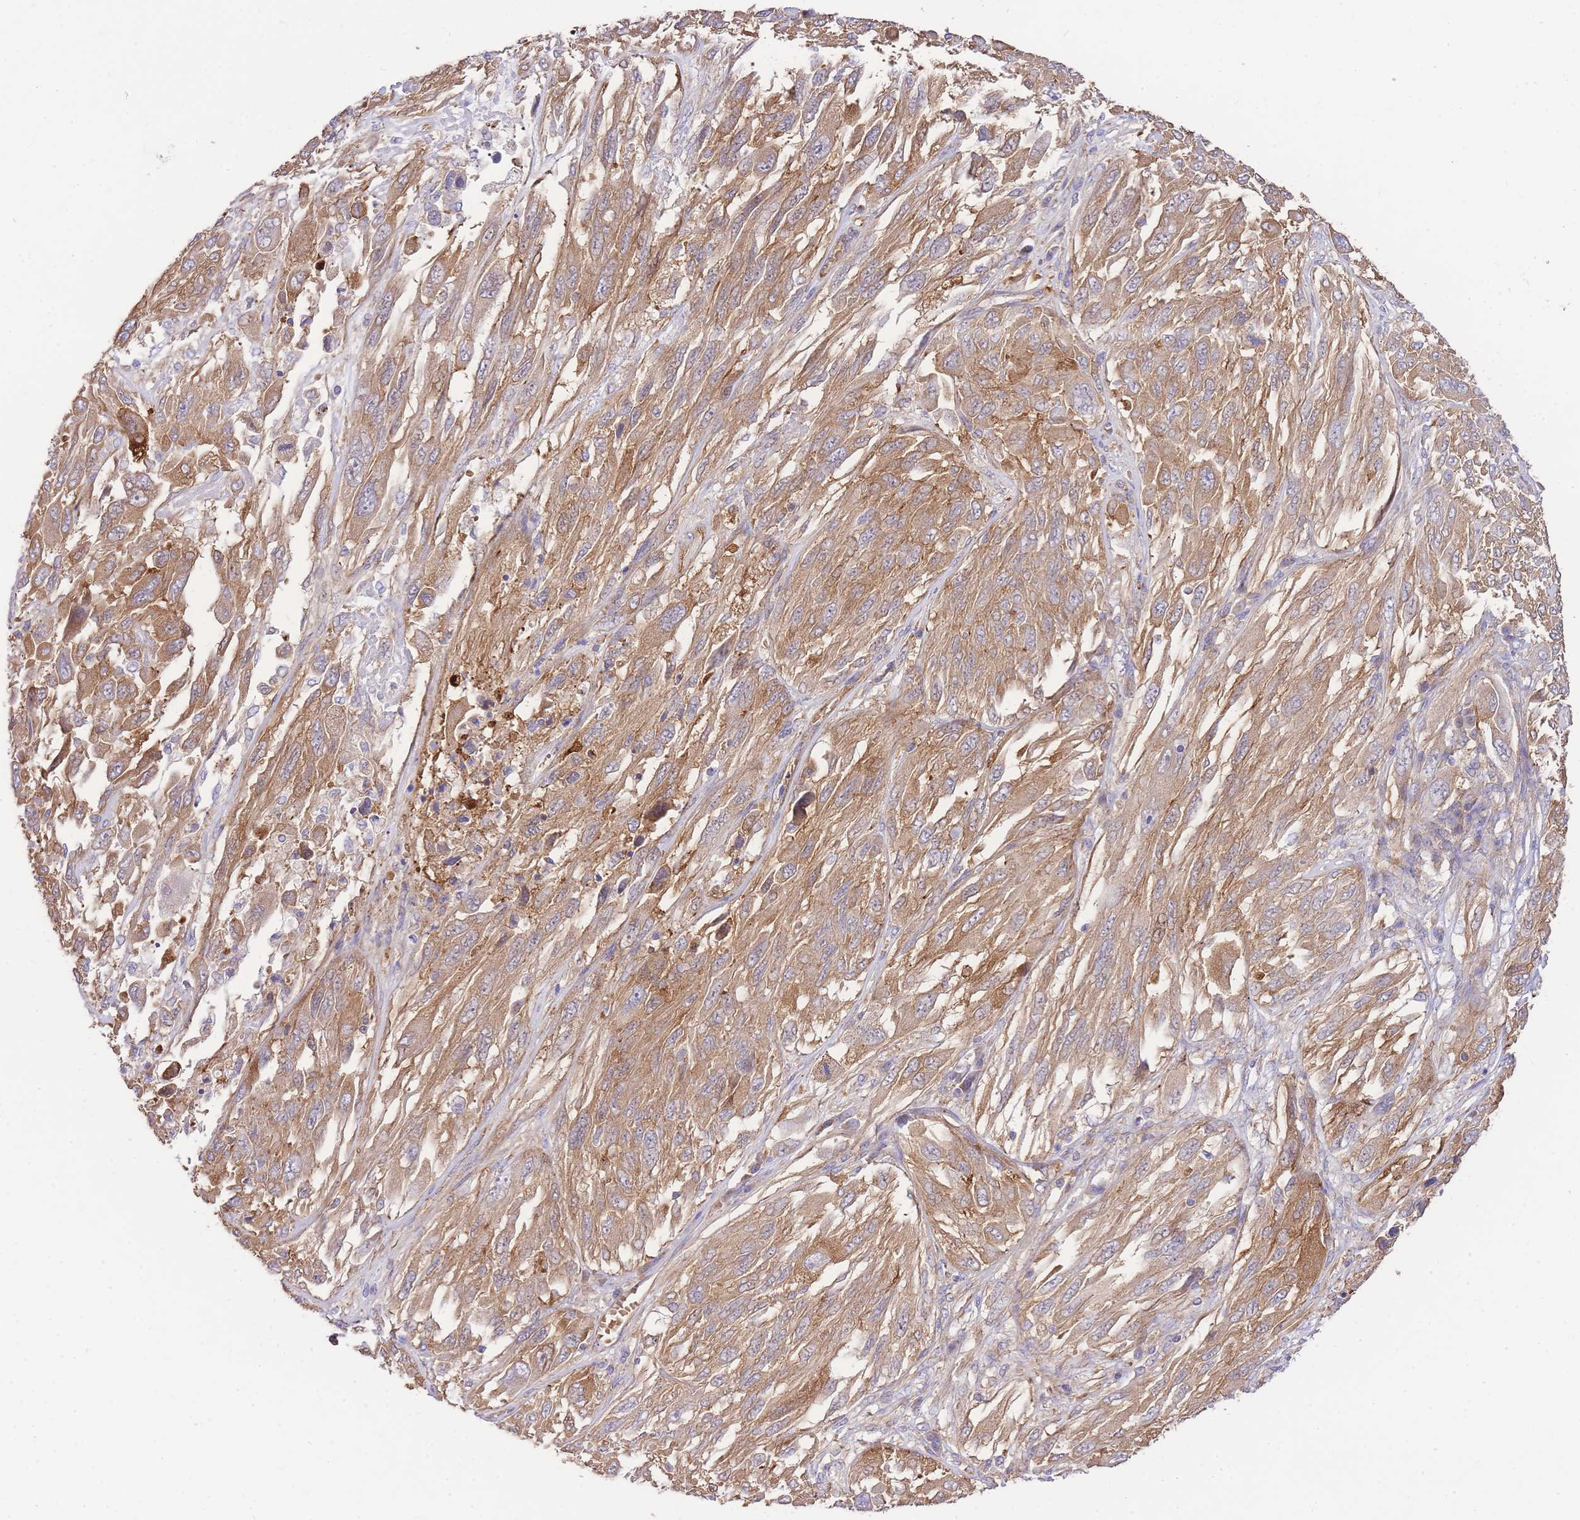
{"staining": {"intensity": "moderate", "quantity": ">75%", "location": "cytoplasmic/membranous"}, "tissue": "melanoma", "cell_type": "Tumor cells", "image_type": "cancer", "snomed": [{"axis": "morphology", "description": "Malignant melanoma, NOS"}, {"axis": "topography", "description": "Skin"}], "caption": "Melanoma tissue shows moderate cytoplasmic/membranous positivity in approximately >75% of tumor cells, visualized by immunohistochemistry. The staining is performed using DAB brown chromogen to label protein expression. The nuclei are counter-stained blue using hematoxylin.", "gene": "INSYN2B", "patient": {"sex": "female", "age": 91}}